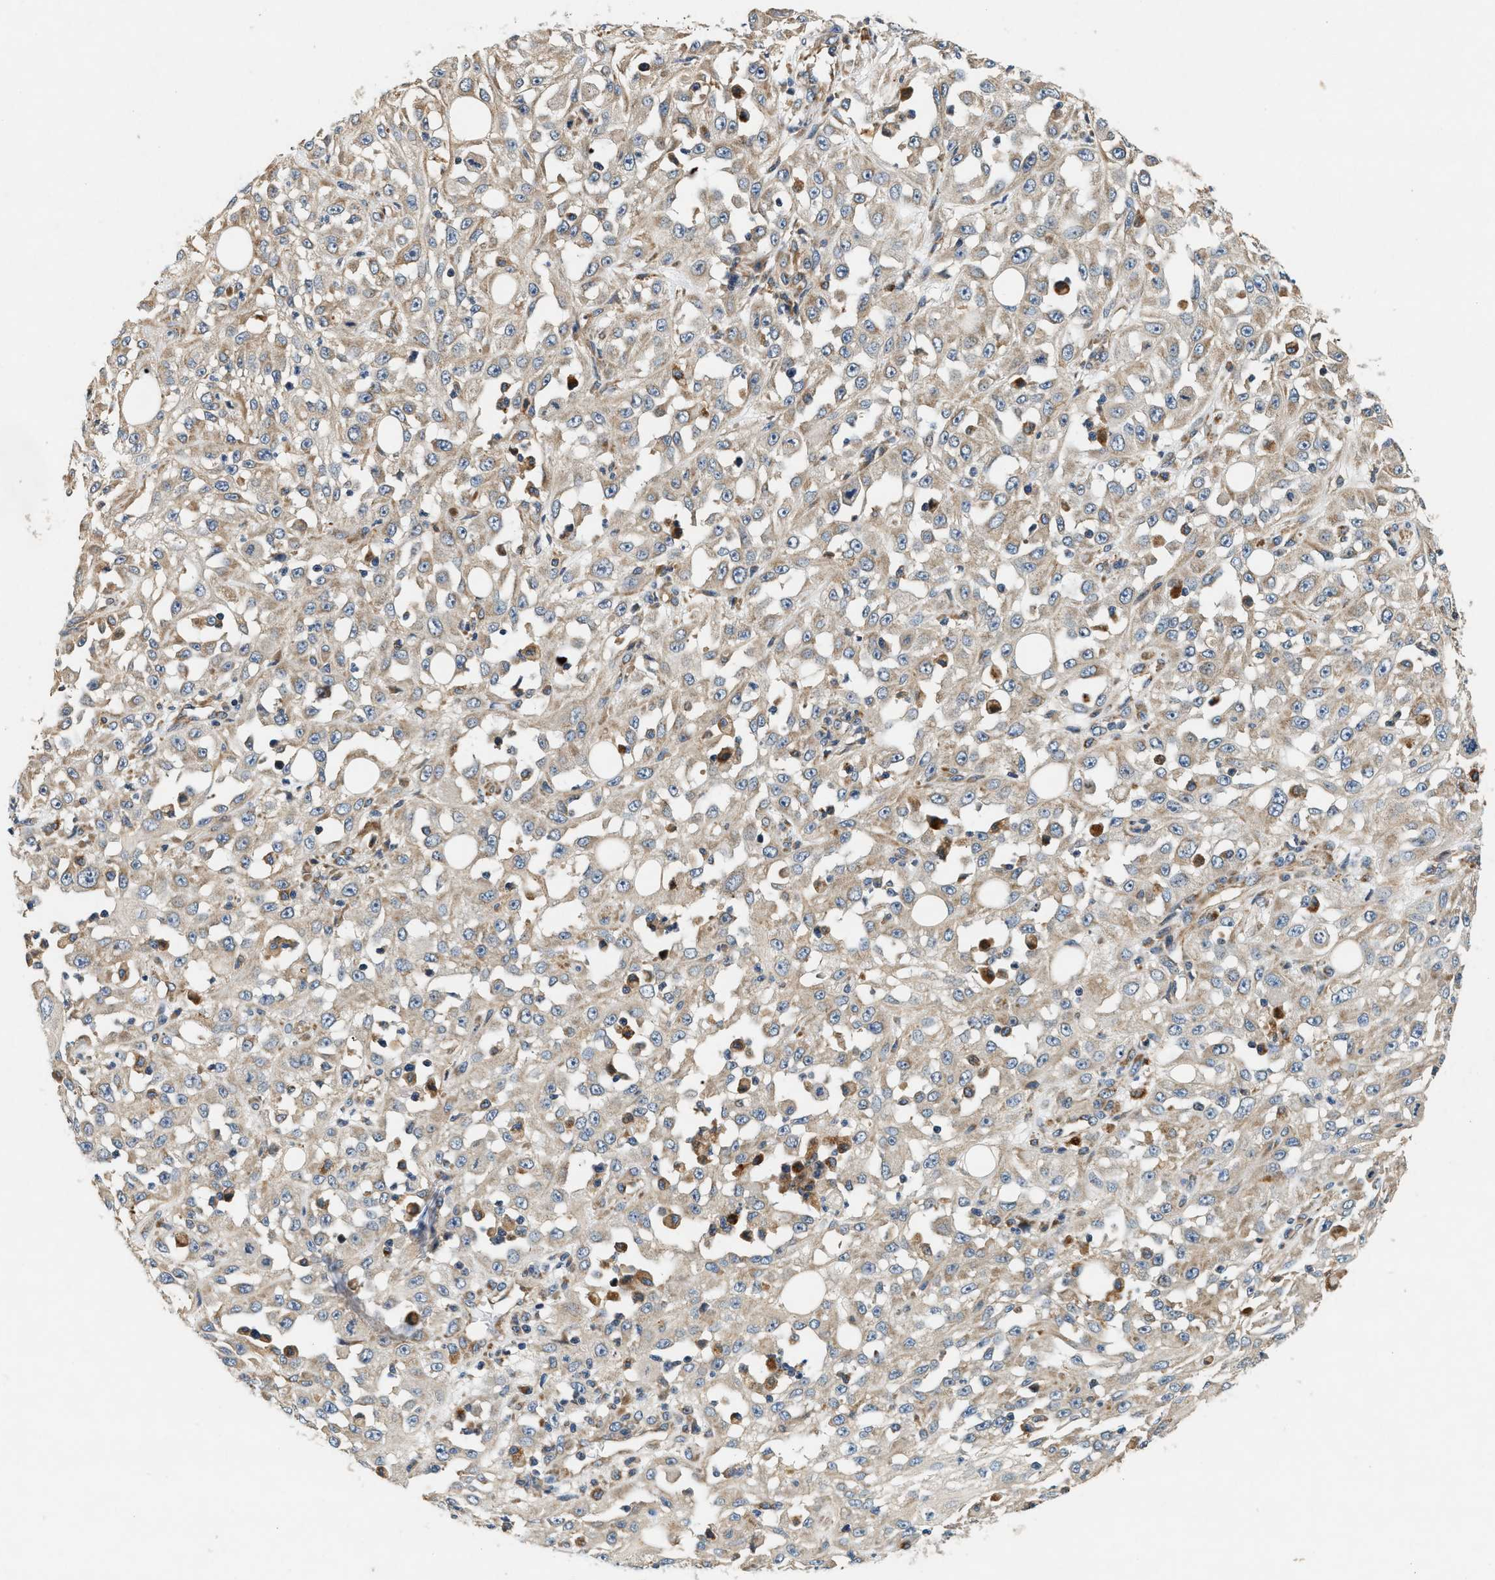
{"staining": {"intensity": "weak", "quantity": "25%-75%", "location": "cytoplasmic/membranous"}, "tissue": "skin cancer", "cell_type": "Tumor cells", "image_type": "cancer", "snomed": [{"axis": "morphology", "description": "Squamous cell carcinoma, NOS"}, {"axis": "morphology", "description": "Squamous cell carcinoma, metastatic, NOS"}, {"axis": "topography", "description": "Skin"}, {"axis": "topography", "description": "Lymph node"}], "caption": "IHC staining of squamous cell carcinoma (skin), which displays low levels of weak cytoplasmic/membranous staining in about 25%-75% of tumor cells indicating weak cytoplasmic/membranous protein staining. The staining was performed using DAB (brown) for protein detection and nuclei were counterstained in hematoxylin (blue).", "gene": "DUSP10", "patient": {"sex": "male", "age": 75}}